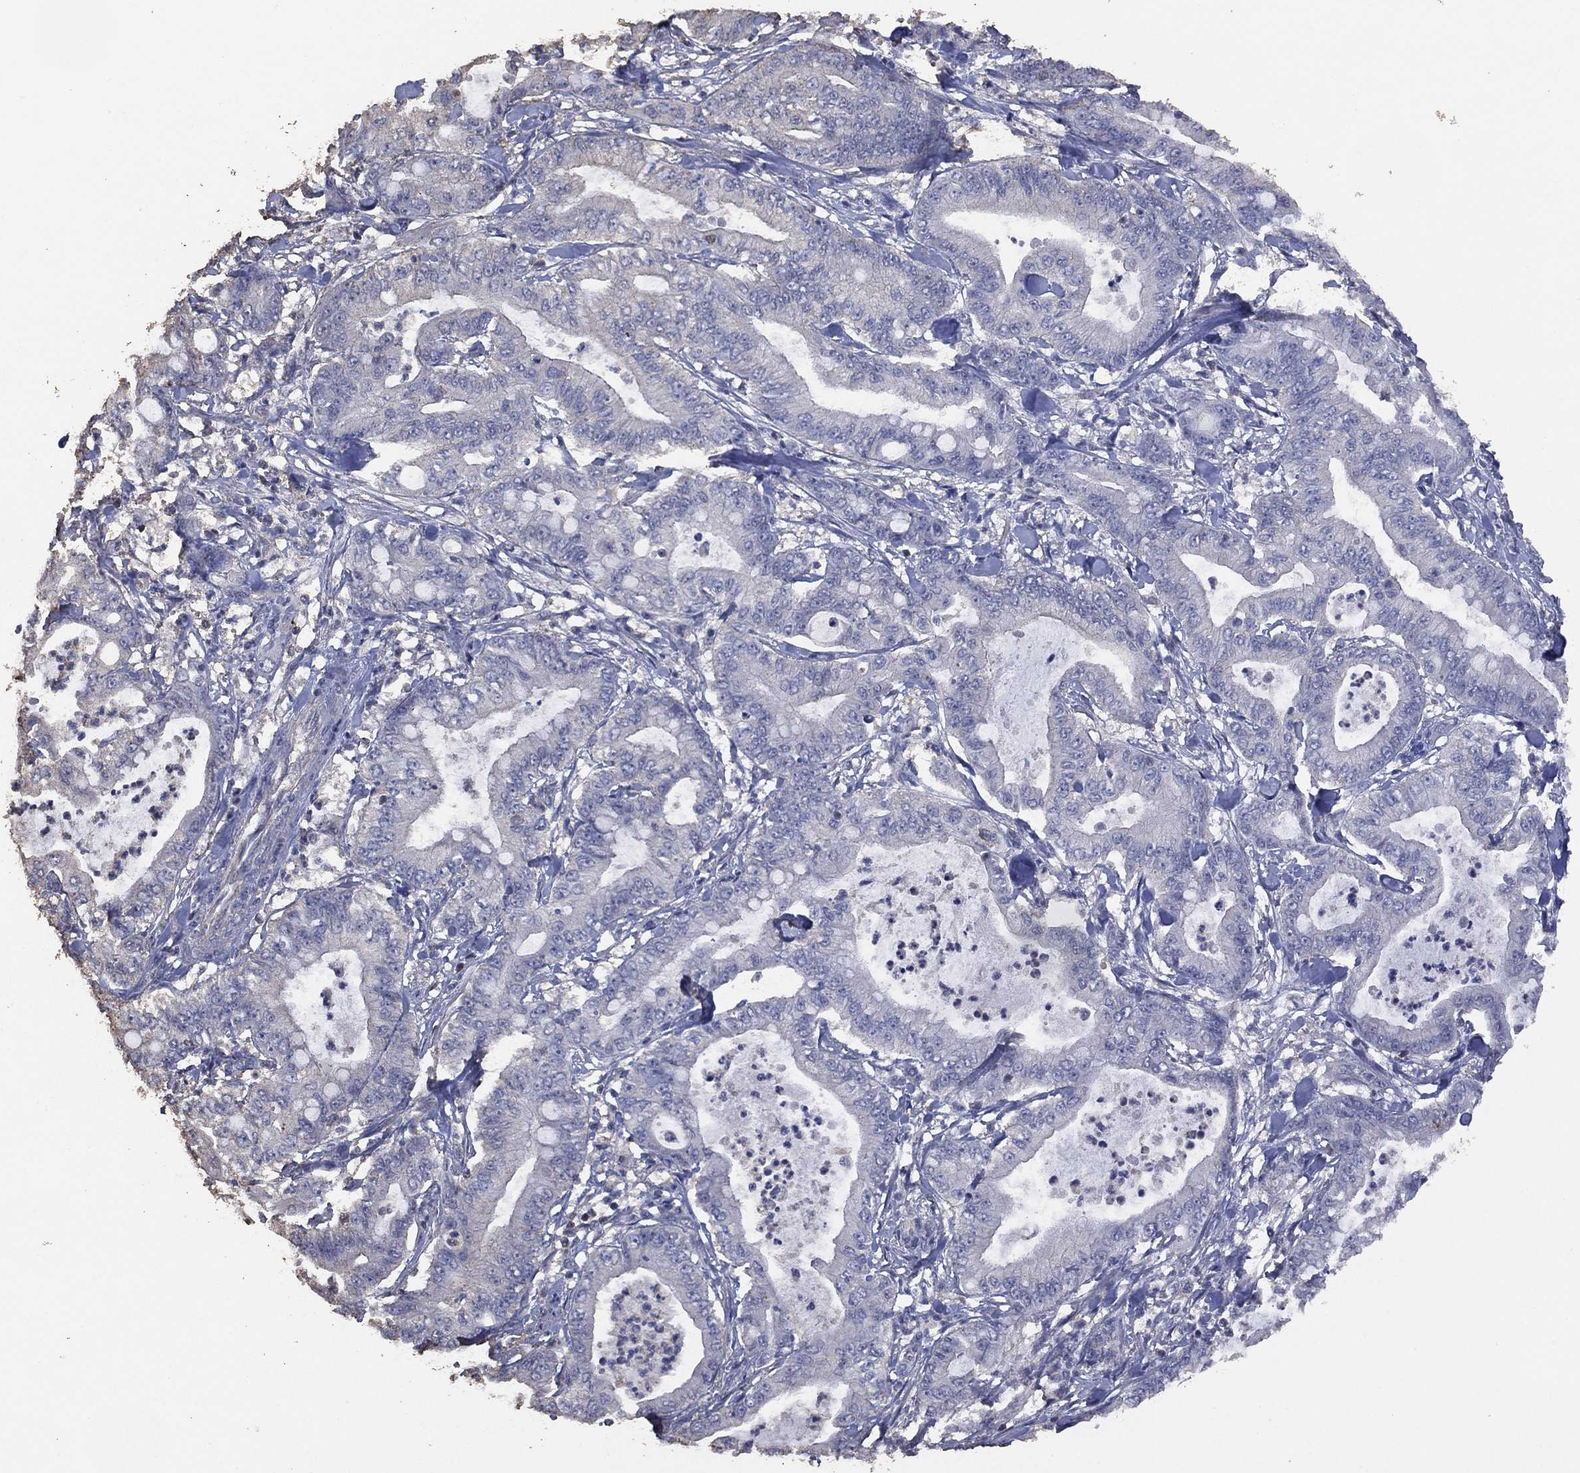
{"staining": {"intensity": "negative", "quantity": "none", "location": "none"}, "tissue": "pancreatic cancer", "cell_type": "Tumor cells", "image_type": "cancer", "snomed": [{"axis": "morphology", "description": "Adenocarcinoma, NOS"}, {"axis": "topography", "description": "Pancreas"}], "caption": "An image of human adenocarcinoma (pancreatic) is negative for staining in tumor cells.", "gene": "ADPRHL1", "patient": {"sex": "male", "age": 71}}